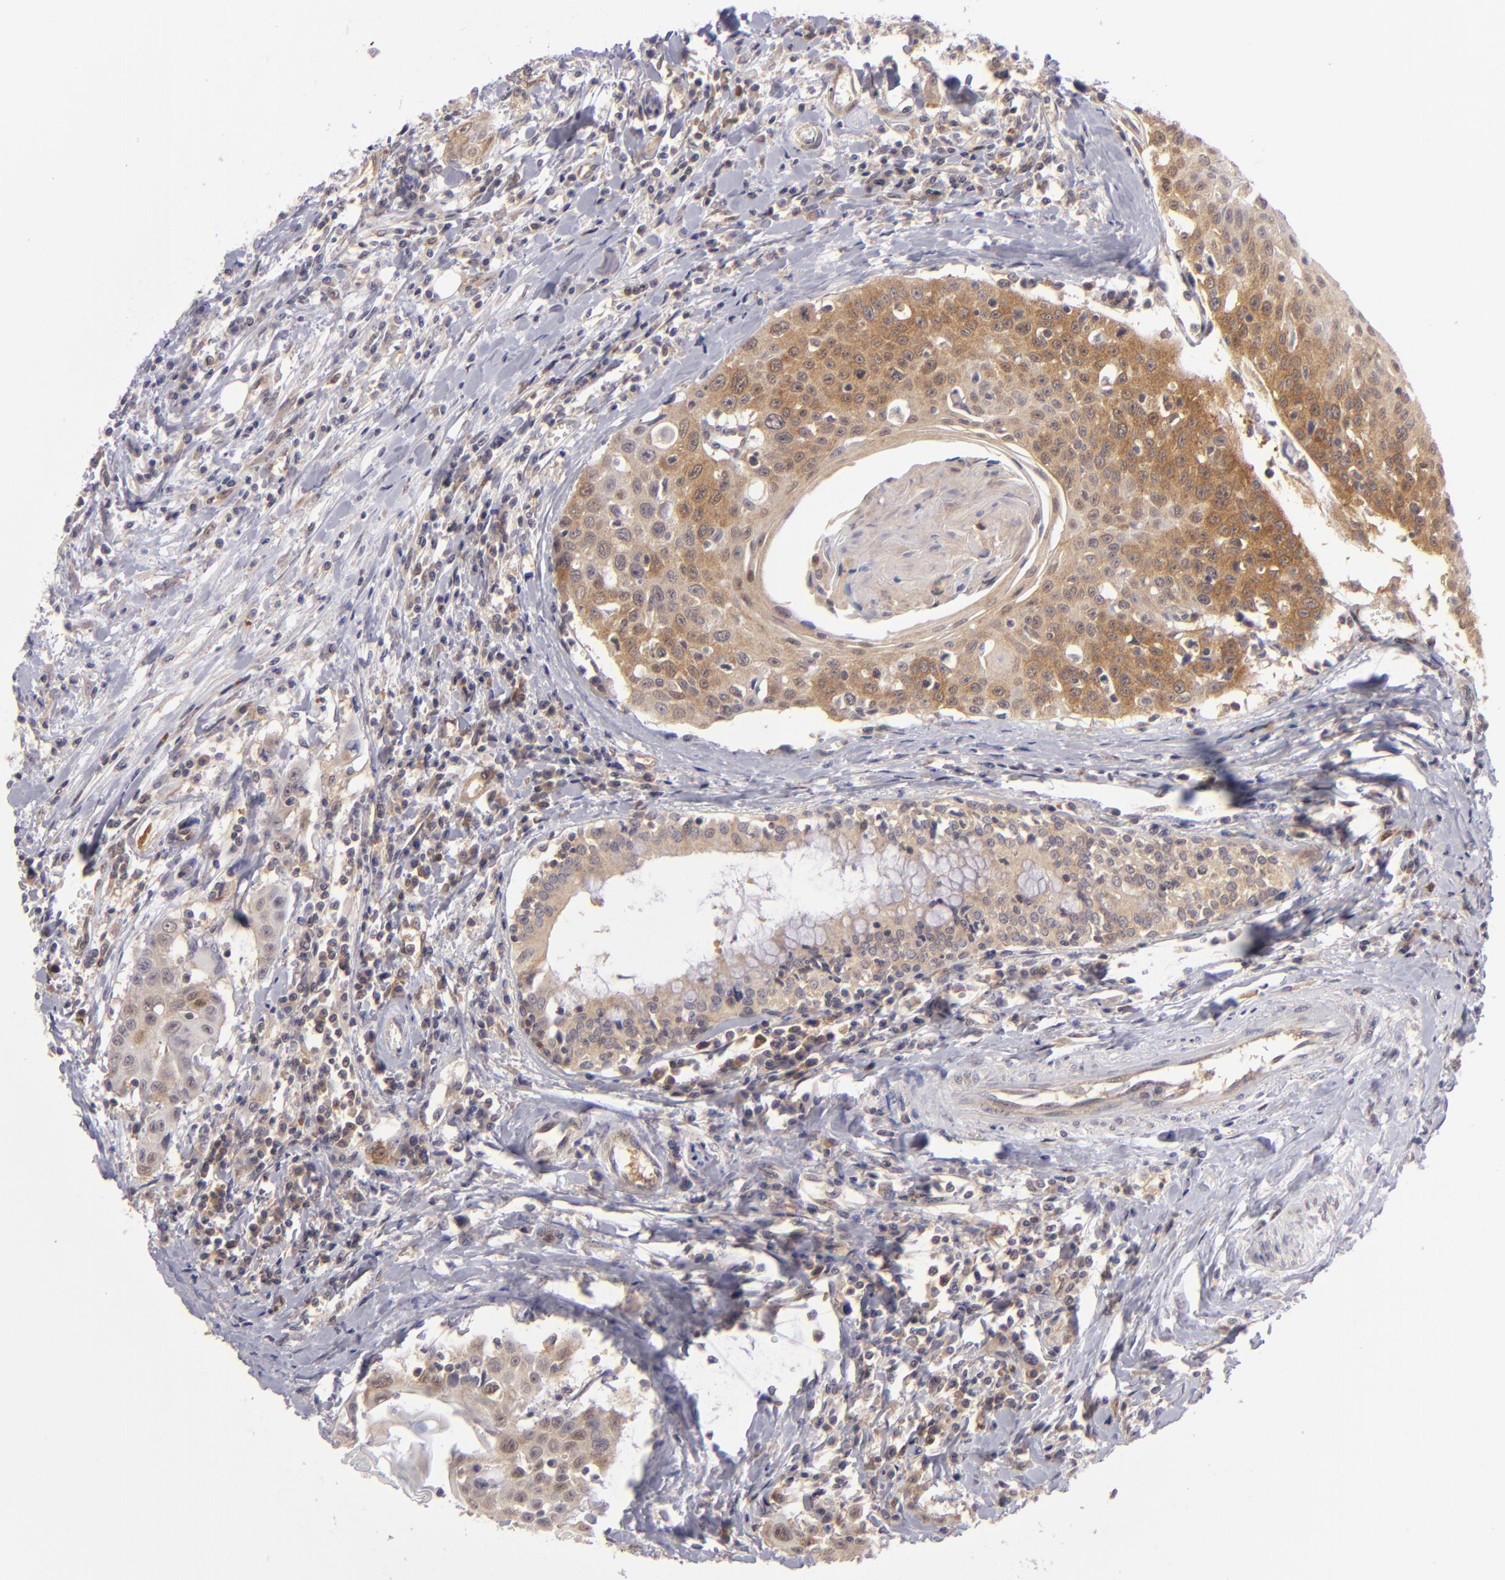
{"staining": {"intensity": "moderate", "quantity": "25%-75%", "location": "cytoplasmic/membranous"}, "tissue": "head and neck cancer", "cell_type": "Tumor cells", "image_type": "cancer", "snomed": [{"axis": "morphology", "description": "Squamous cell carcinoma, NOS"}, {"axis": "morphology", "description": "Squamous cell carcinoma, metastatic, NOS"}, {"axis": "topography", "description": "Lymph node"}, {"axis": "topography", "description": "Salivary gland"}, {"axis": "topography", "description": "Head-Neck"}], "caption": "Head and neck cancer (metastatic squamous cell carcinoma) was stained to show a protein in brown. There is medium levels of moderate cytoplasmic/membranous staining in about 25%-75% of tumor cells.", "gene": "PTPN13", "patient": {"sex": "female", "age": 74}}